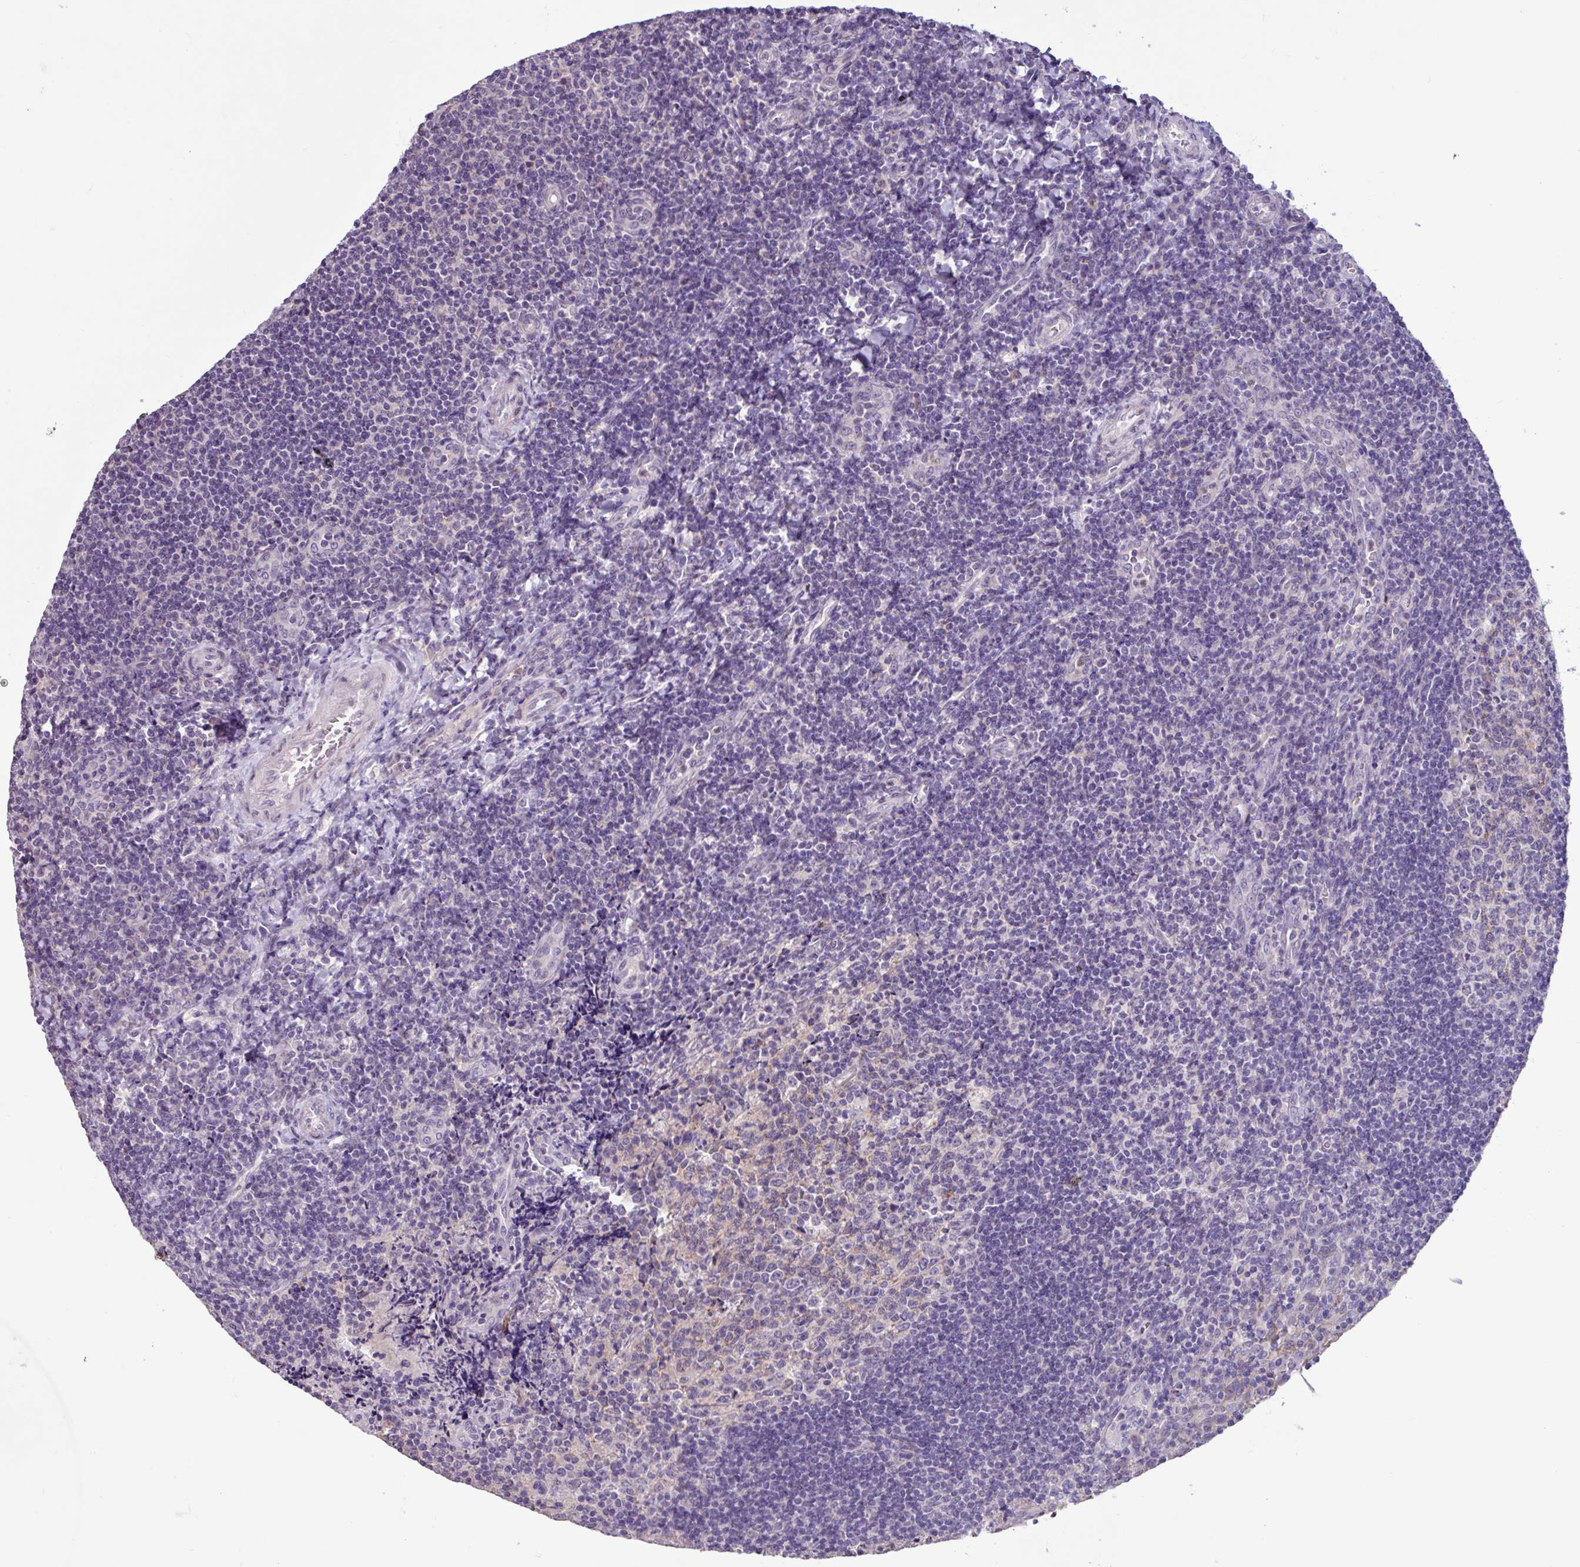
{"staining": {"intensity": "negative", "quantity": "none", "location": "none"}, "tissue": "tonsil", "cell_type": "Germinal center cells", "image_type": "normal", "snomed": [{"axis": "morphology", "description": "Normal tissue, NOS"}, {"axis": "topography", "description": "Tonsil"}], "caption": "The immunohistochemistry micrograph has no significant expression in germinal center cells of tonsil. The staining is performed using DAB brown chromogen with nuclei counter-stained in using hematoxylin.", "gene": "PNLDC1", "patient": {"sex": "male", "age": 17}}